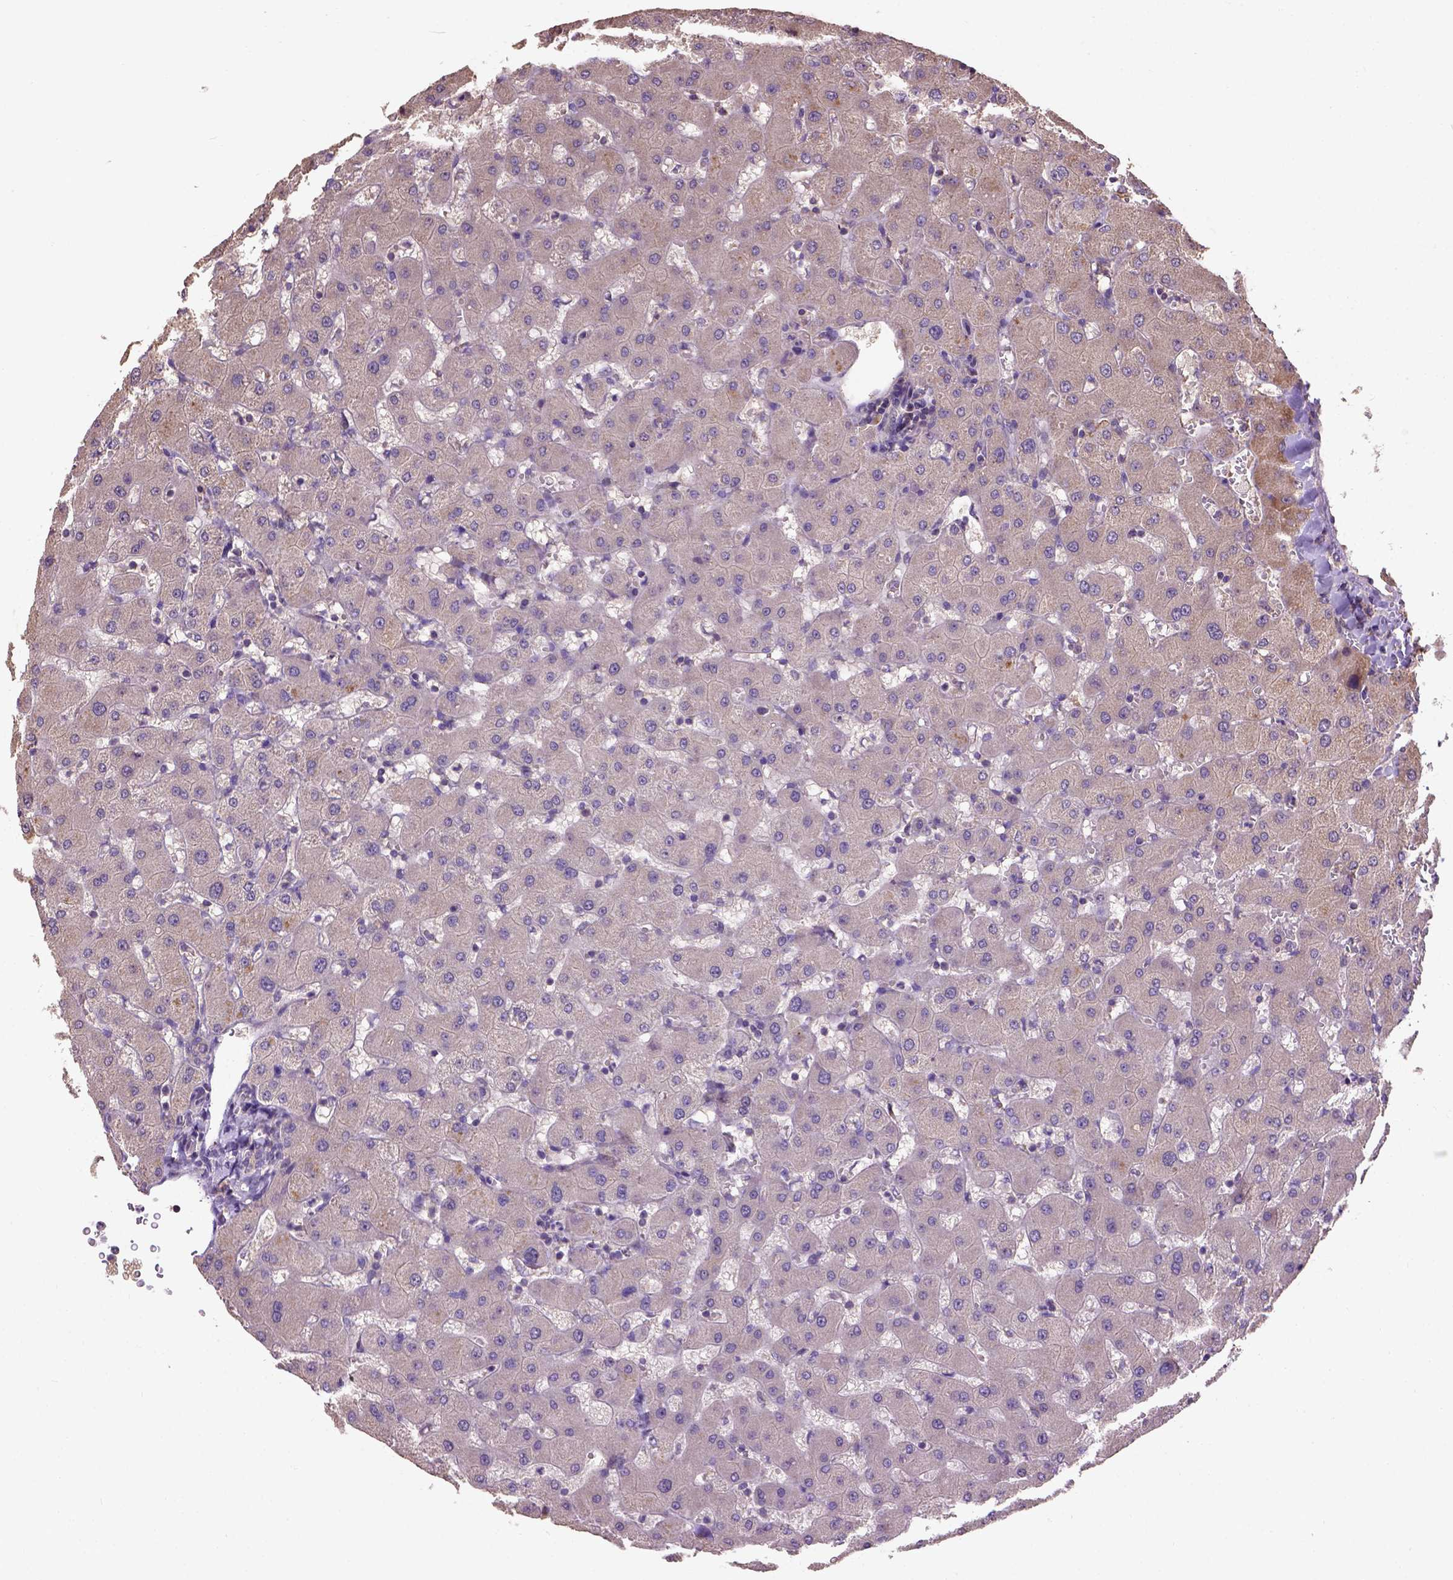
{"staining": {"intensity": "negative", "quantity": "none", "location": "none"}, "tissue": "liver", "cell_type": "Cholangiocytes", "image_type": "normal", "snomed": [{"axis": "morphology", "description": "Normal tissue, NOS"}, {"axis": "topography", "description": "Liver"}], "caption": "This is a image of immunohistochemistry (IHC) staining of normal liver, which shows no staining in cholangiocytes.", "gene": "KBTBD8", "patient": {"sex": "female", "age": 63}}